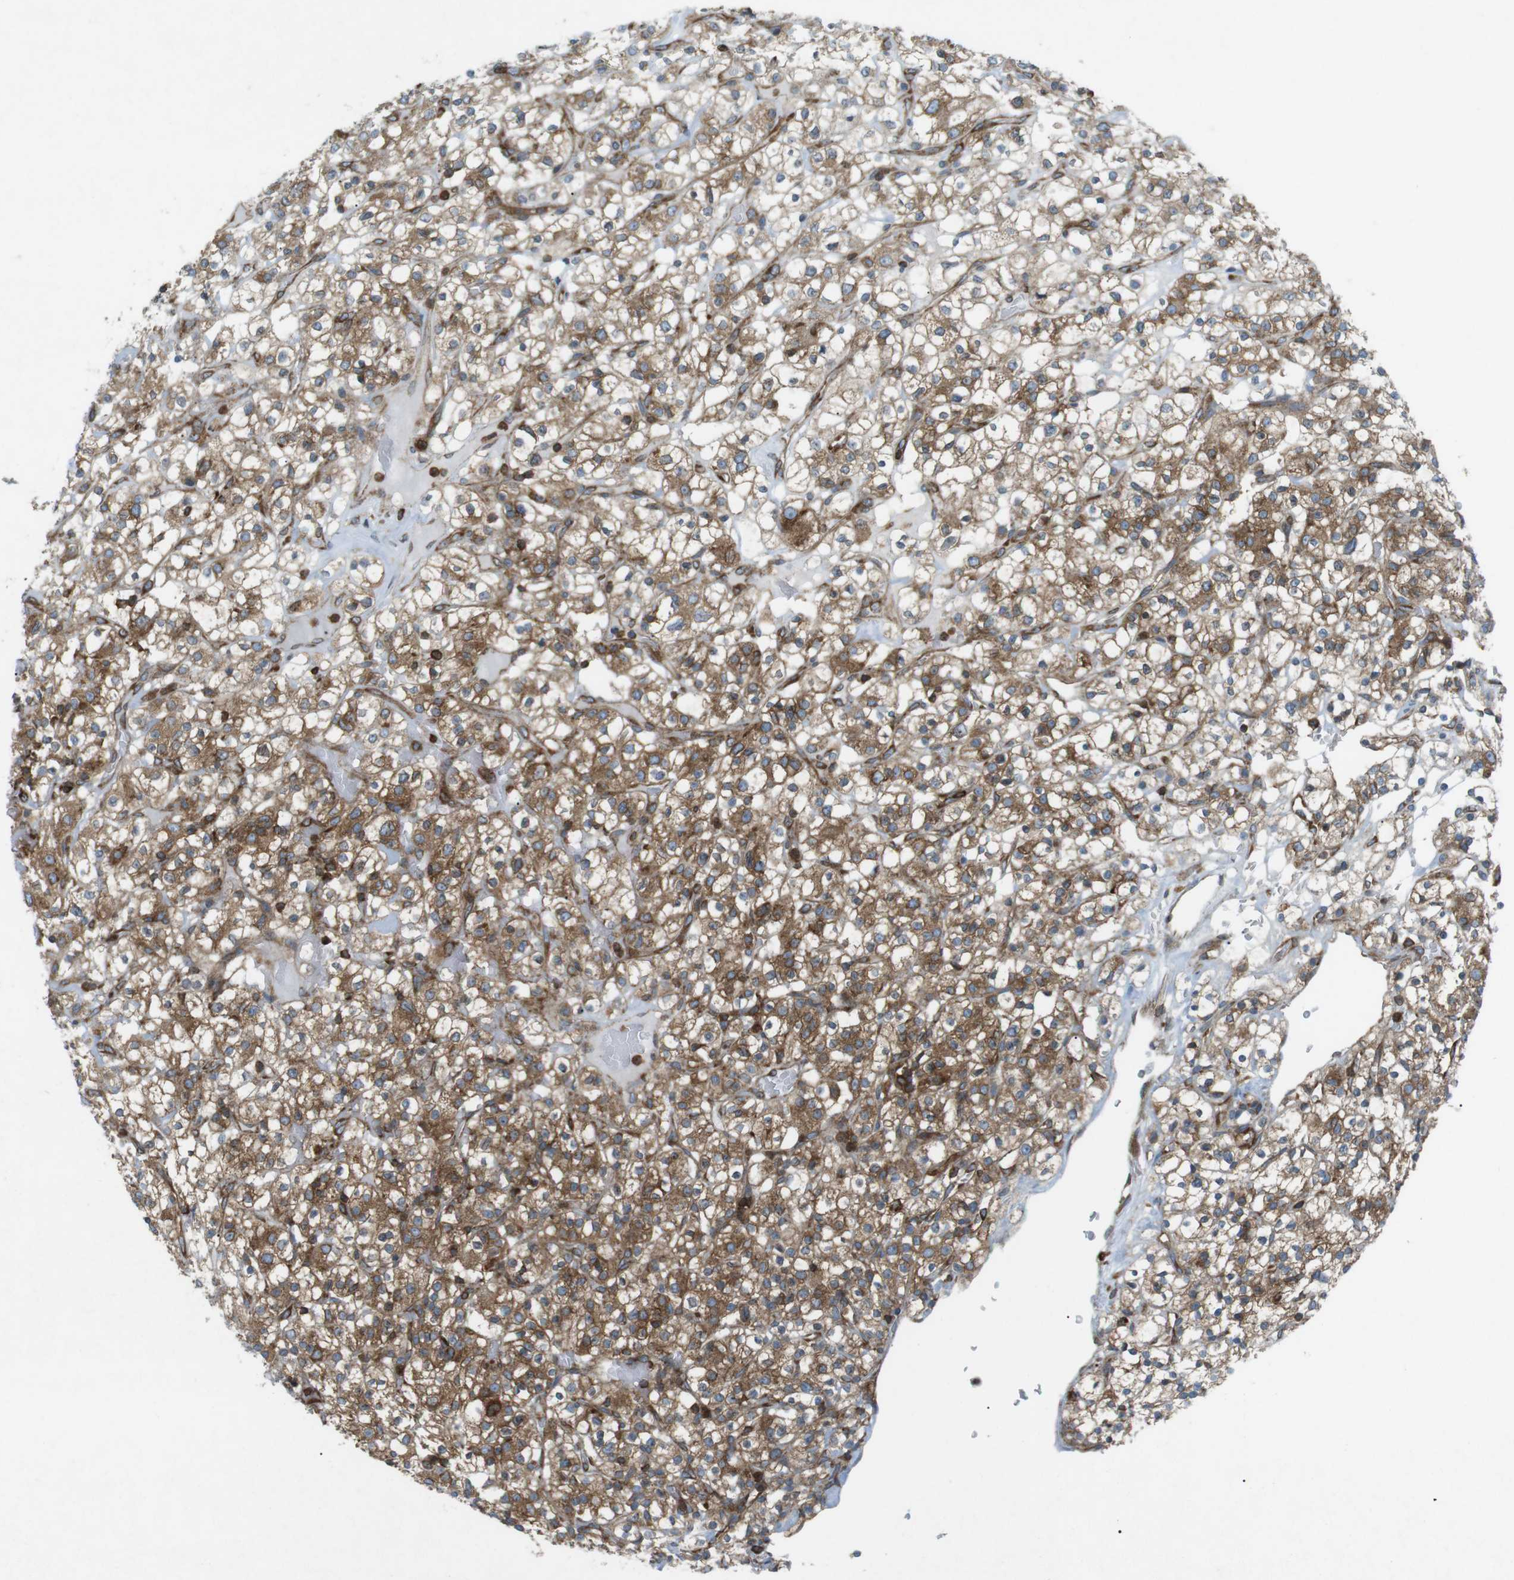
{"staining": {"intensity": "moderate", "quantity": ">75%", "location": "cytoplasmic/membranous"}, "tissue": "renal cancer", "cell_type": "Tumor cells", "image_type": "cancer", "snomed": [{"axis": "morphology", "description": "Normal tissue, NOS"}, {"axis": "morphology", "description": "Adenocarcinoma, NOS"}, {"axis": "topography", "description": "Kidney"}], "caption": "The image displays staining of renal cancer (adenocarcinoma), revealing moderate cytoplasmic/membranous protein staining (brown color) within tumor cells.", "gene": "FLII", "patient": {"sex": "female", "age": 72}}